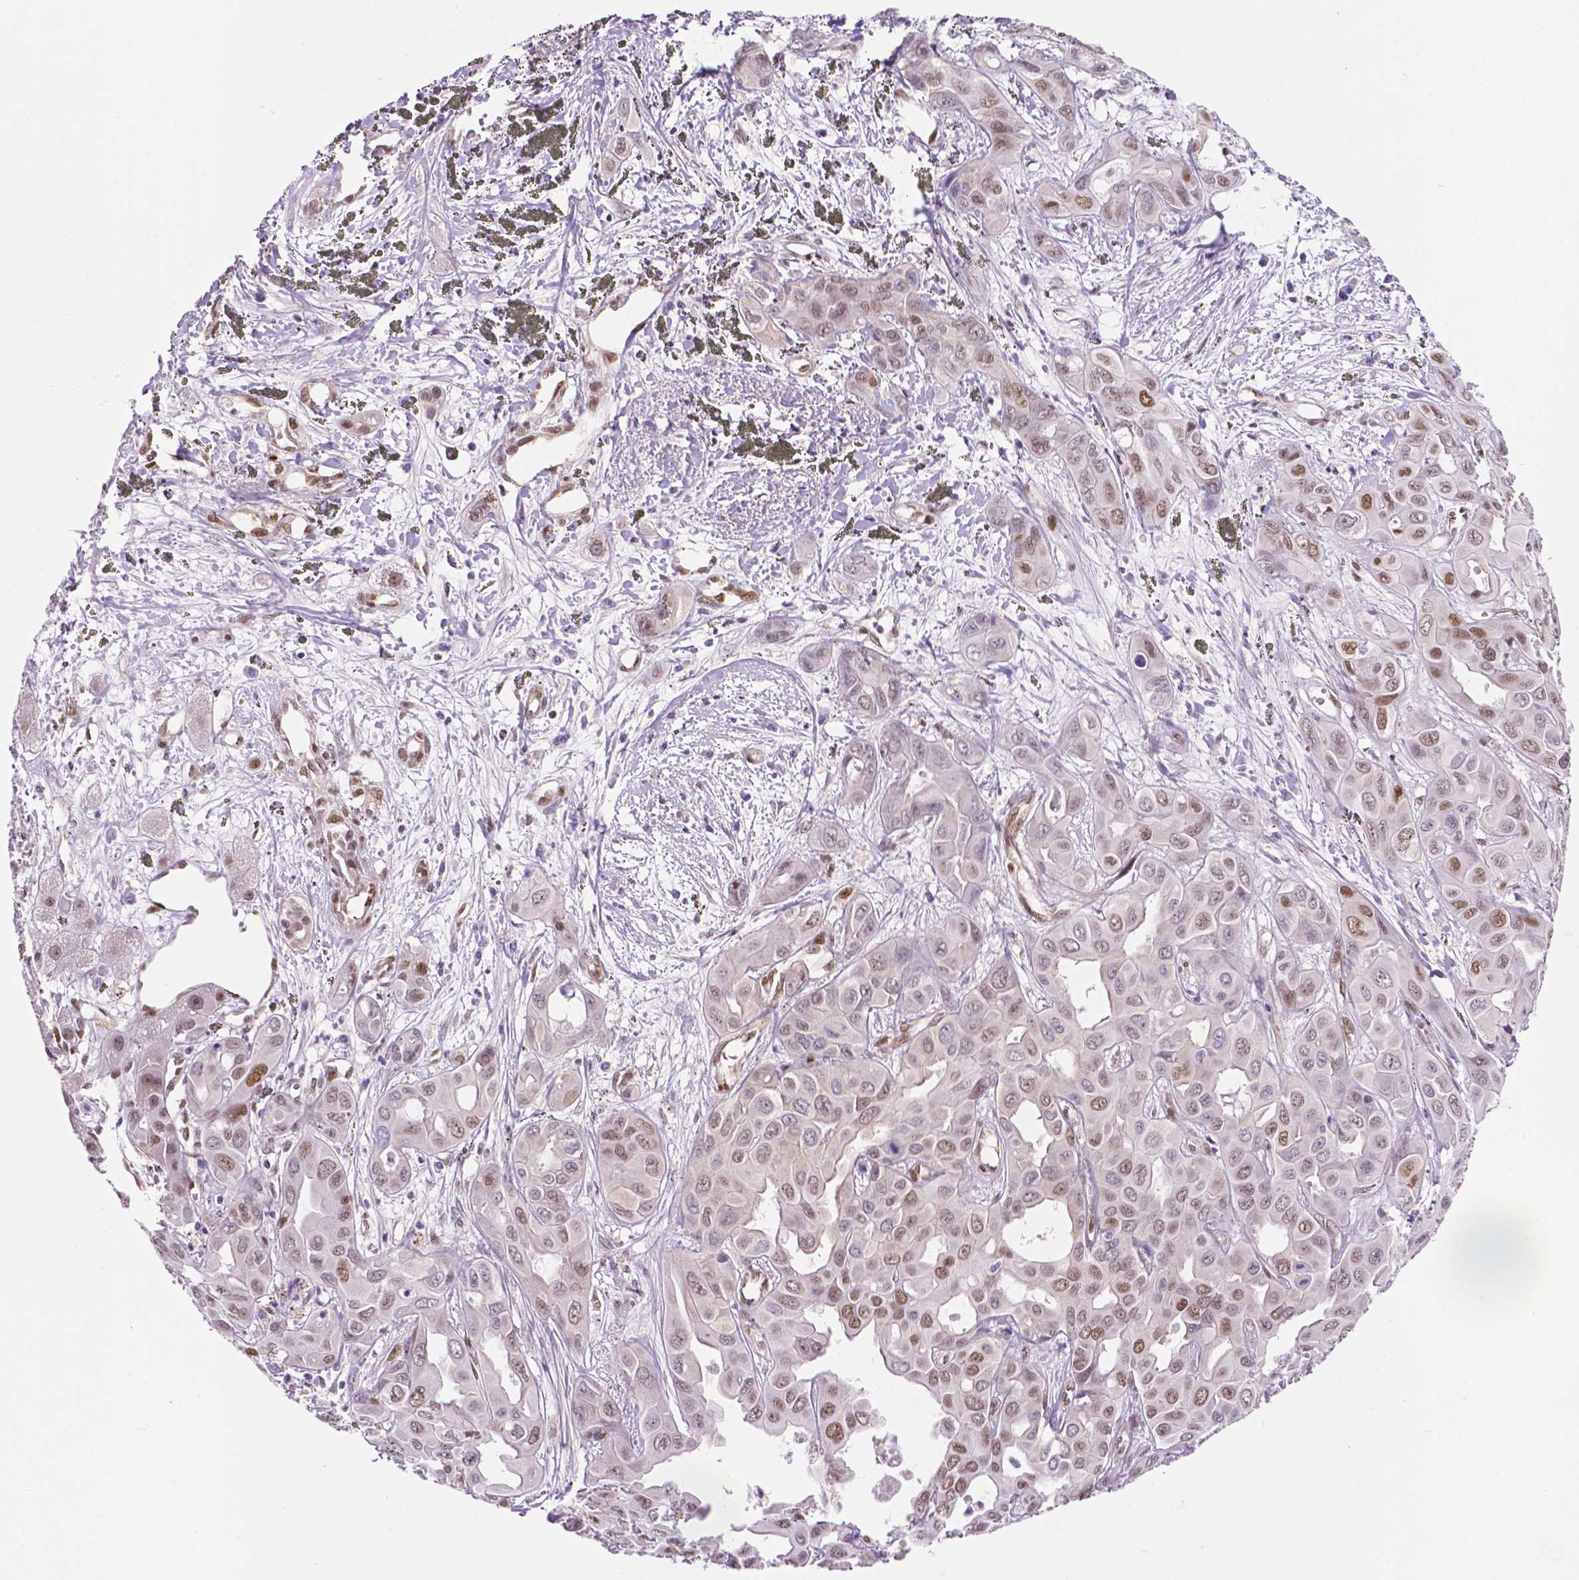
{"staining": {"intensity": "moderate", "quantity": "25%-75%", "location": "nuclear"}, "tissue": "liver cancer", "cell_type": "Tumor cells", "image_type": "cancer", "snomed": [{"axis": "morphology", "description": "Cholangiocarcinoma"}, {"axis": "topography", "description": "Liver"}], "caption": "Immunohistochemical staining of liver cancer (cholangiocarcinoma) displays medium levels of moderate nuclear protein positivity in approximately 25%-75% of tumor cells.", "gene": "ERF", "patient": {"sex": "female", "age": 60}}